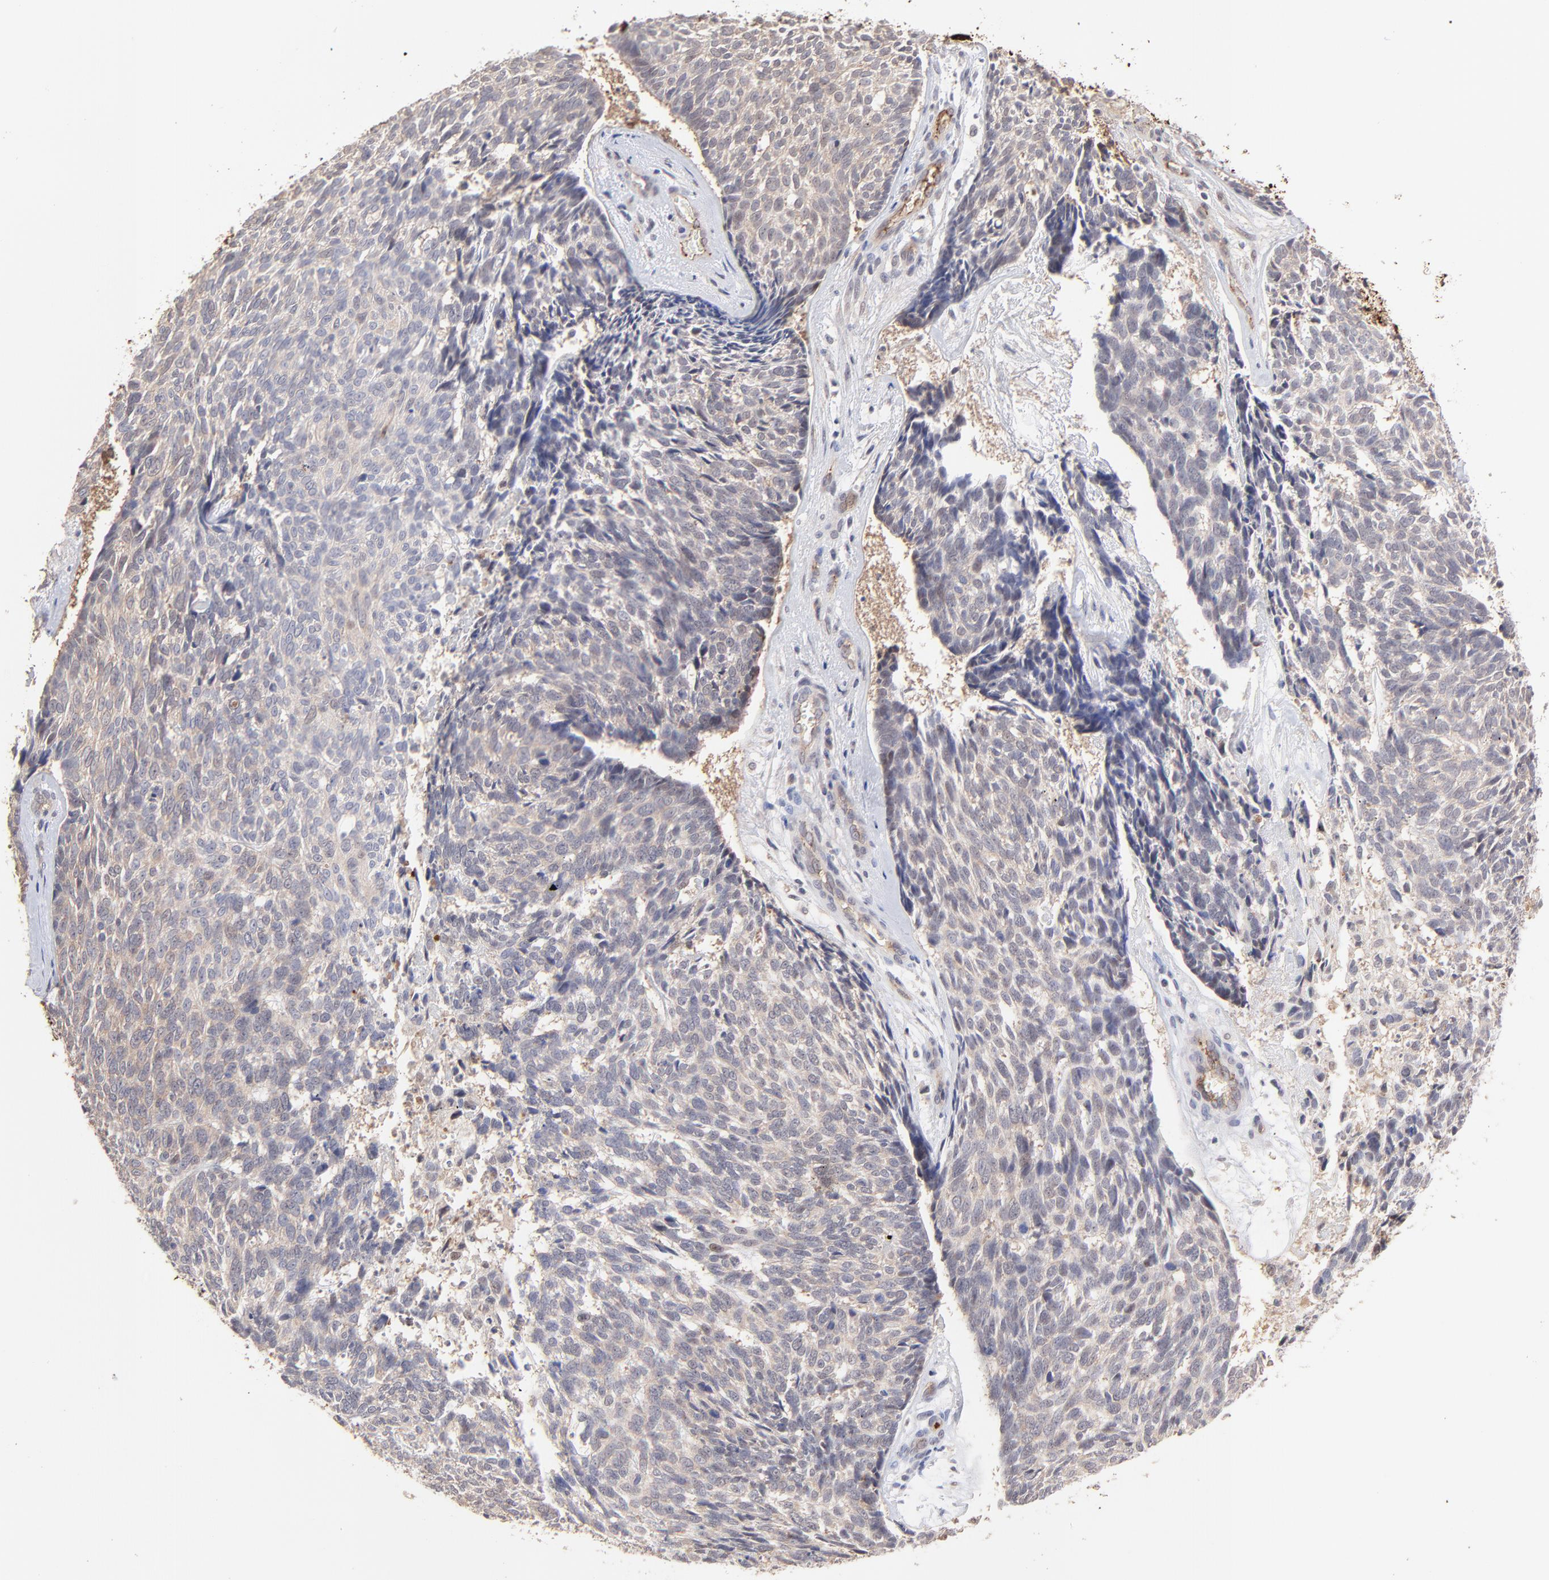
{"staining": {"intensity": "weak", "quantity": "<25%", "location": "cytoplasmic/membranous,nuclear"}, "tissue": "skin cancer", "cell_type": "Tumor cells", "image_type": "cancer", "snomed": [{"axis": "morphology", "description": "Basal cell carcinoma"}, {"axis": "topography", "description": "Skin"}], "caption": "IHC histopathology image of neoplastic tissue: human skin basal cell carcinoma stained with DAB (3,3'-diaminobenzidine) reveals no significant protein staining in tumor cells. Brightfield microscopy of immunohistochemistry (IHC) stained with DAB (brown) and hematoxylin (blue), captured at high magnification.", "gene": "PSMD14", "patient": {"sex": "male", "age": 72}}